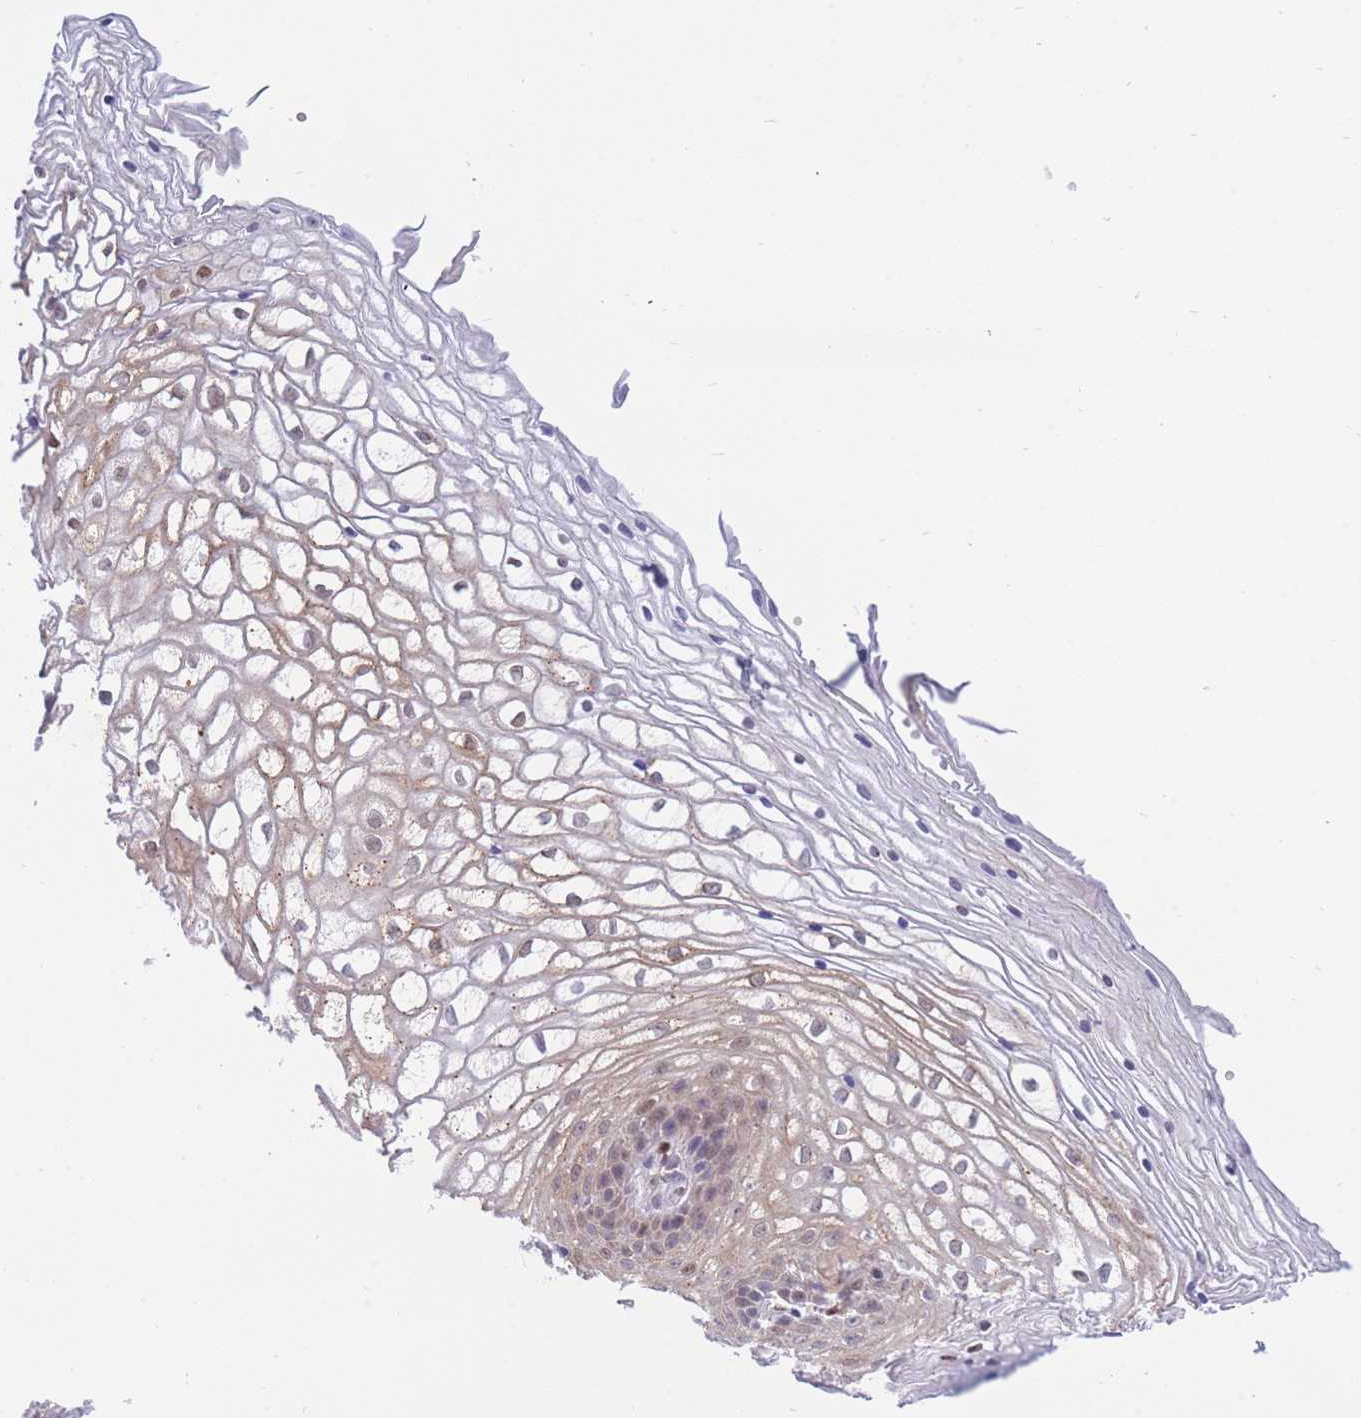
{"staining": {"intensity": "weak", "quantity": "<25%", "location": "cytoplasmic/membranous"}, "tissue": "vagina", "cell_type": "Squamous epithelial cells", "image_type": "normal", "snomed": [{"axis": "morphology", "description": "Normal tissue, NOS"}, {"axis": "topography", "description": "Vagina"}], "caption": "Vagina stained for a protein using IHC shows no expression squamous epithelial cells.", "gene": "FAM153A", "patient": {"sex": "female", "age": 34}}